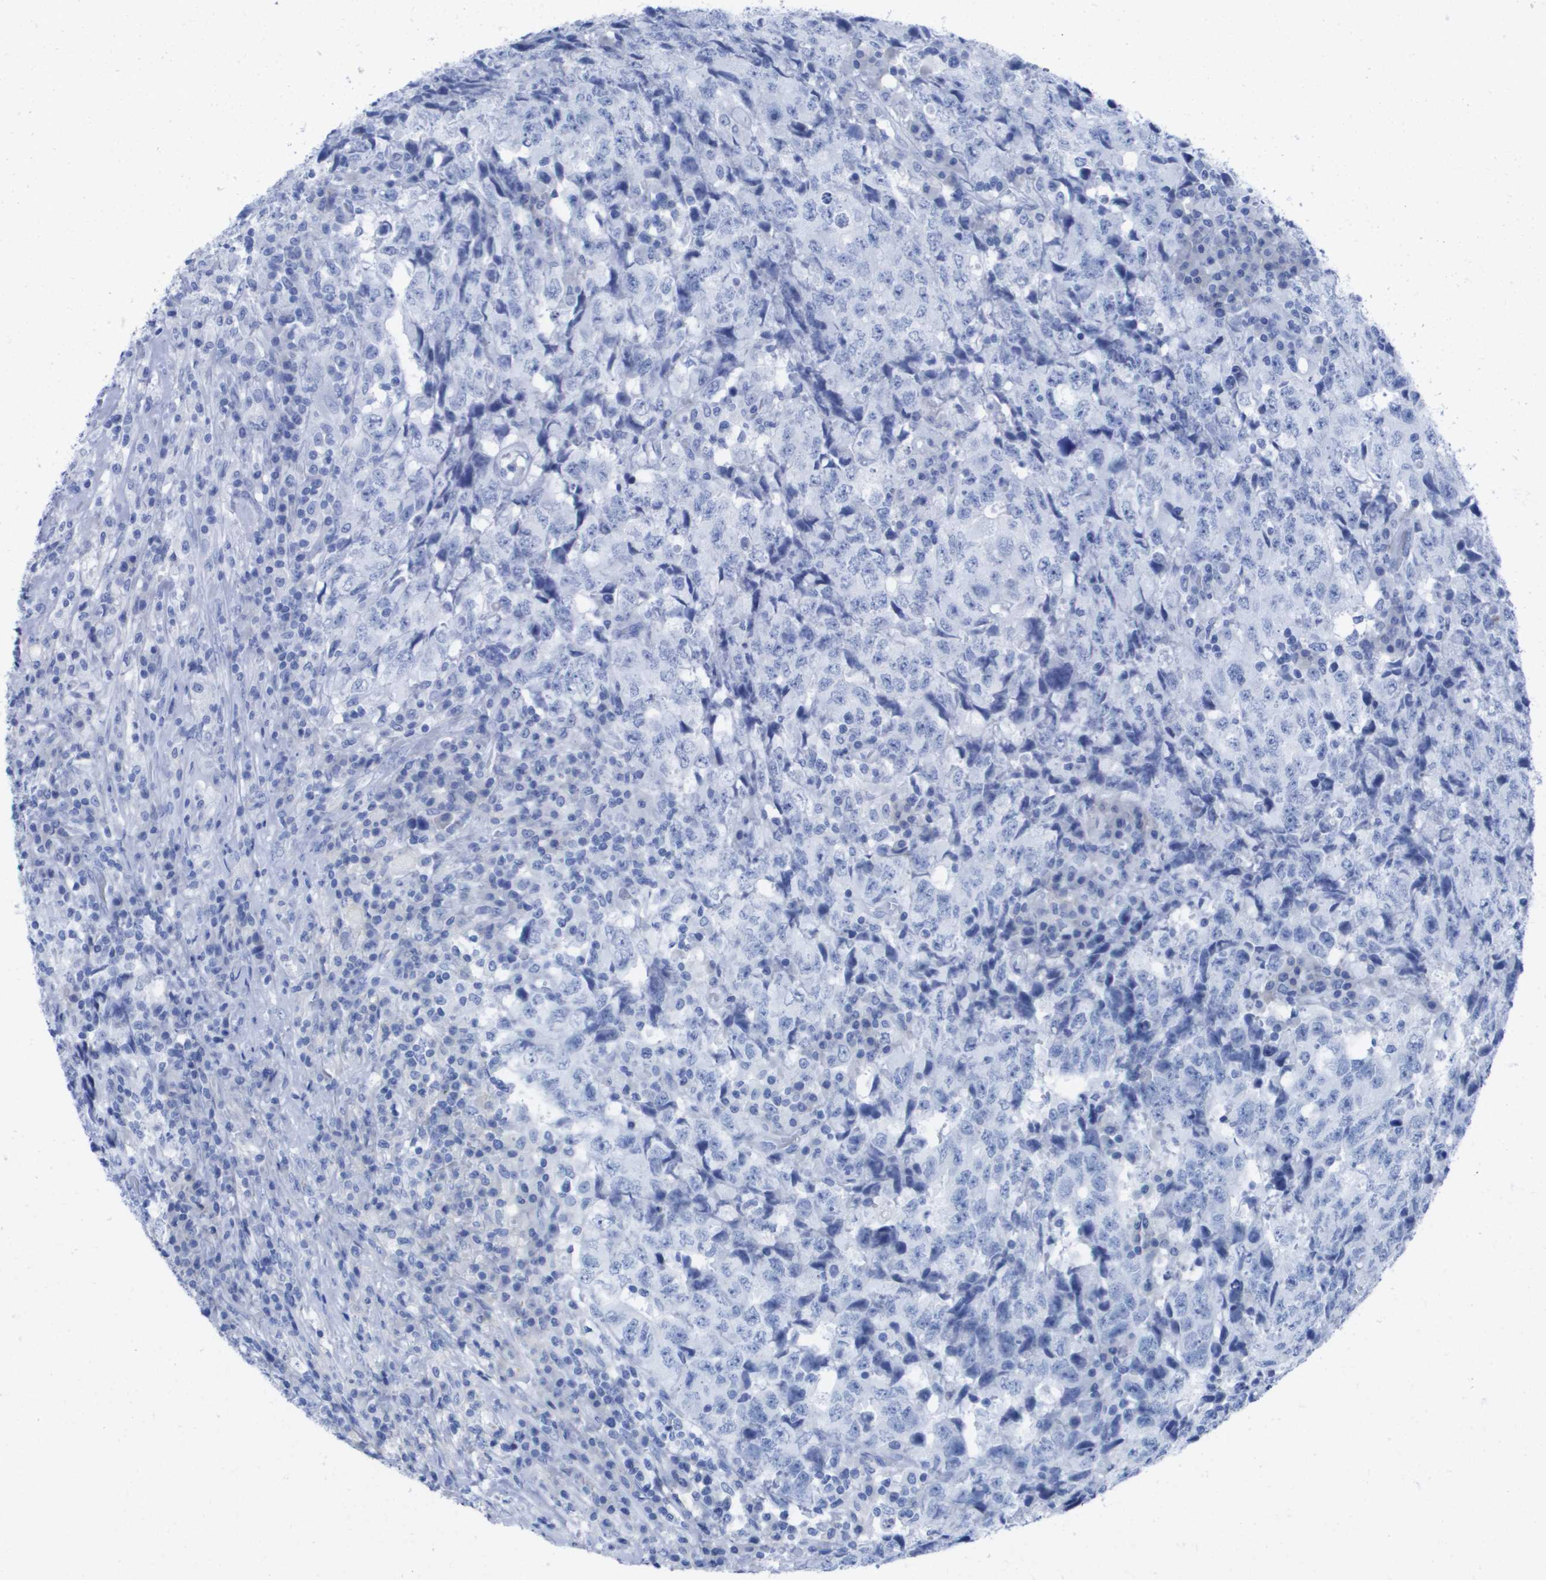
{"staining": {"intensity": "negative", "quantity": "none", "location": "none"}, "tissue": "testis cancer", "cell_type": "Tumor cells", "image_type": "cancer", "snomed": [{"axis": "morphology", "description": "Necrosis, NOS"}, {"axis": "morphology", "description": "Carcinoma, Embryonal, NOS"}, {"axis": "topography", "description": "Testis"}], "caption": "The immunohistochemistry micrograph has no significant staining in tumor cells of testis cancer (embryonal carcinoma) tissue.", "gene": "KCNA3", "patient": {"sex": "male", "age": 19}}